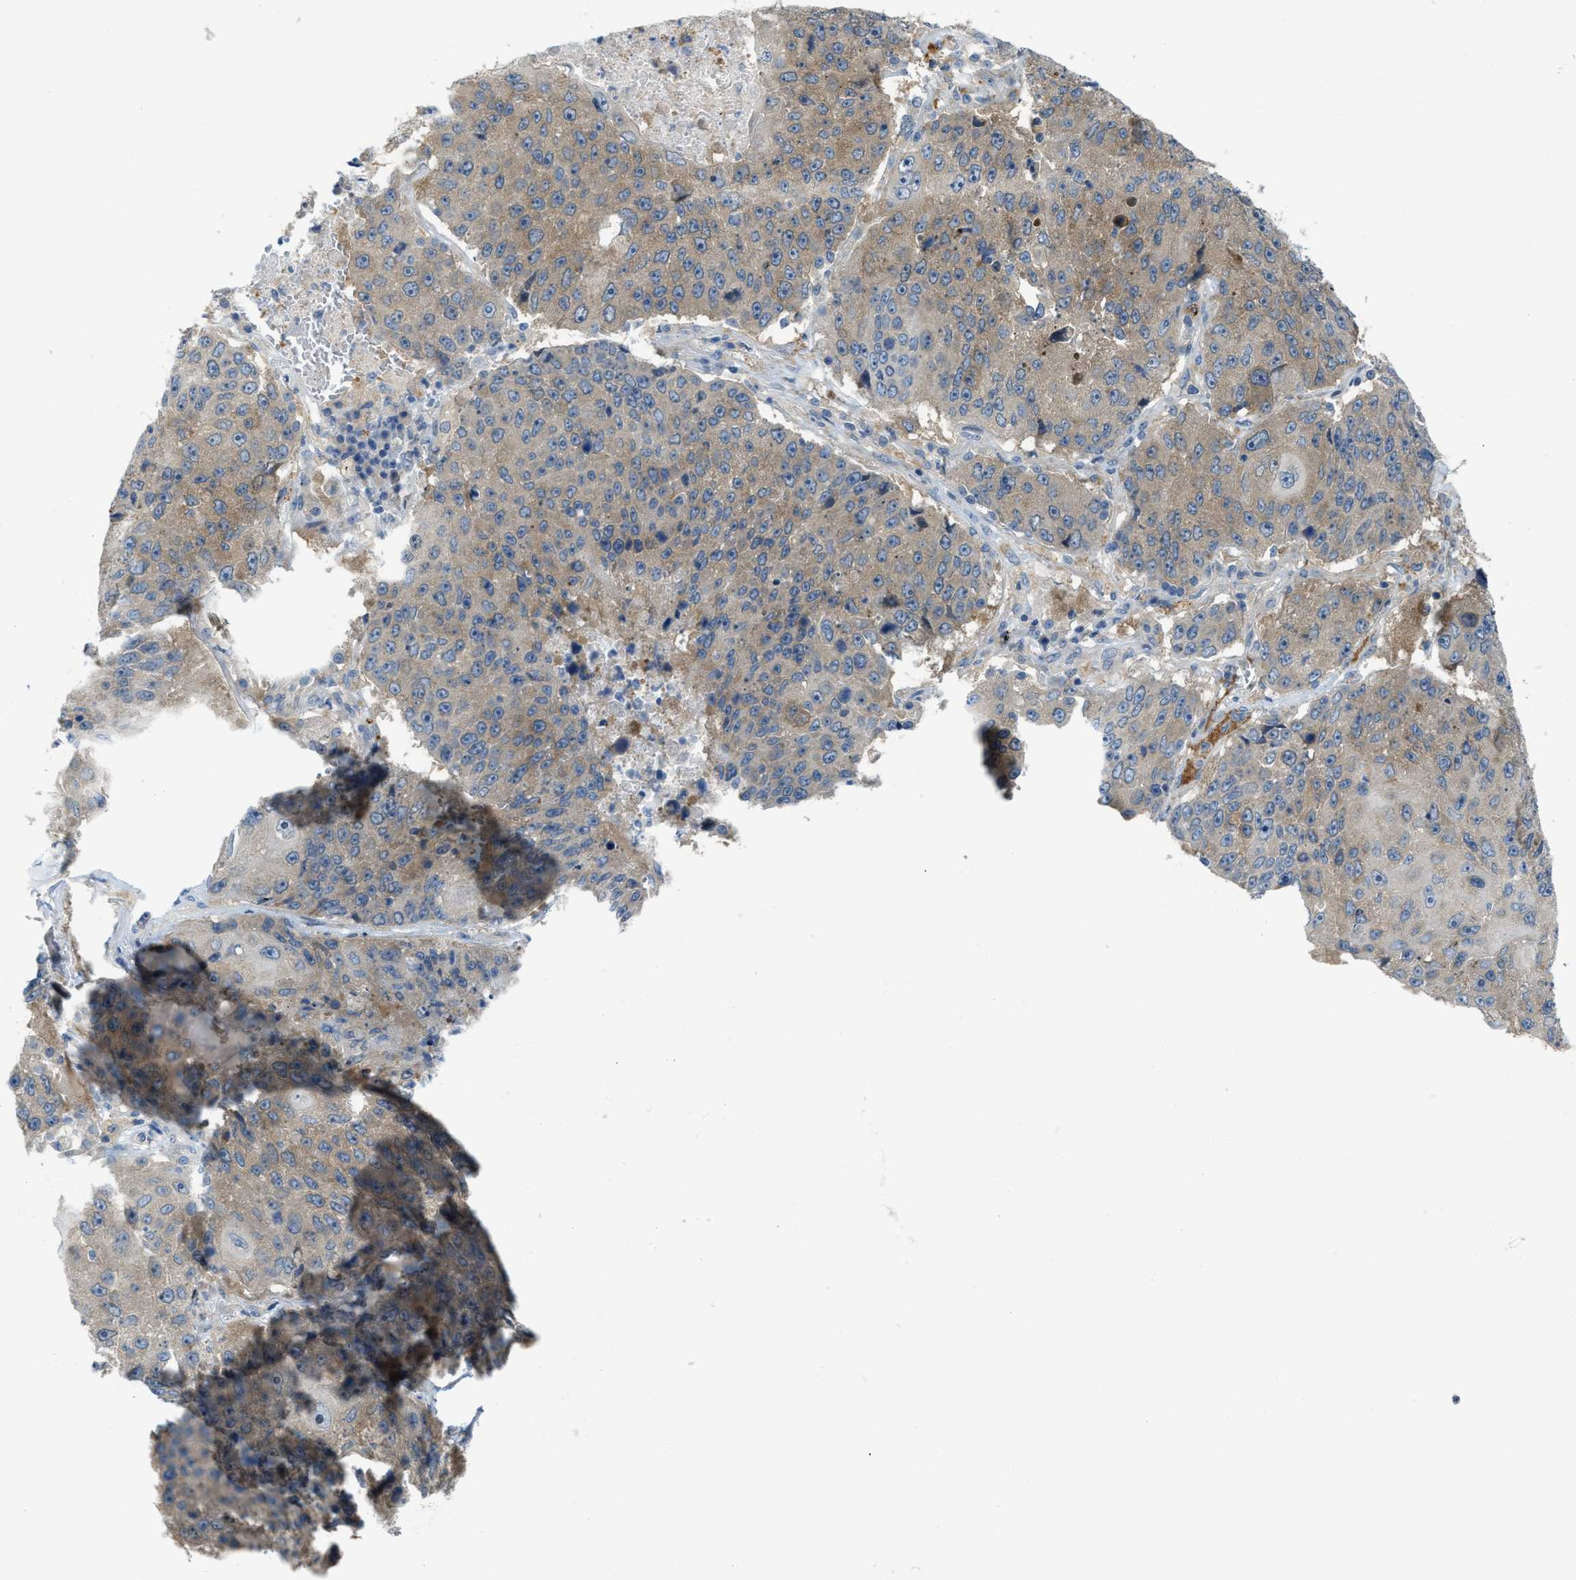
{"staining": {"intensity": "weak", "quantity": "25%-75%", "location": "cytoplasmic/membranous"}, "tissue": "lung cancer", "cell_type": "Tumor cells", "image_type": "cancer", "snomed": [{"axis": "morphology", "description": "Squamous cell carcinoma, NOS"}, {"axis": "topography", "description": "Lung"}], "caption": "An immunohistochemistry (IHC) photomicrograph of neoplastic tissue is shown. Protein staining in brown highlights weak cytoplasmic/membranous positivity in lung squamous cell carcinoma within tumor cells.", "gene": "KLHDC10", "patient": {"sex": "male", "age": 61}}